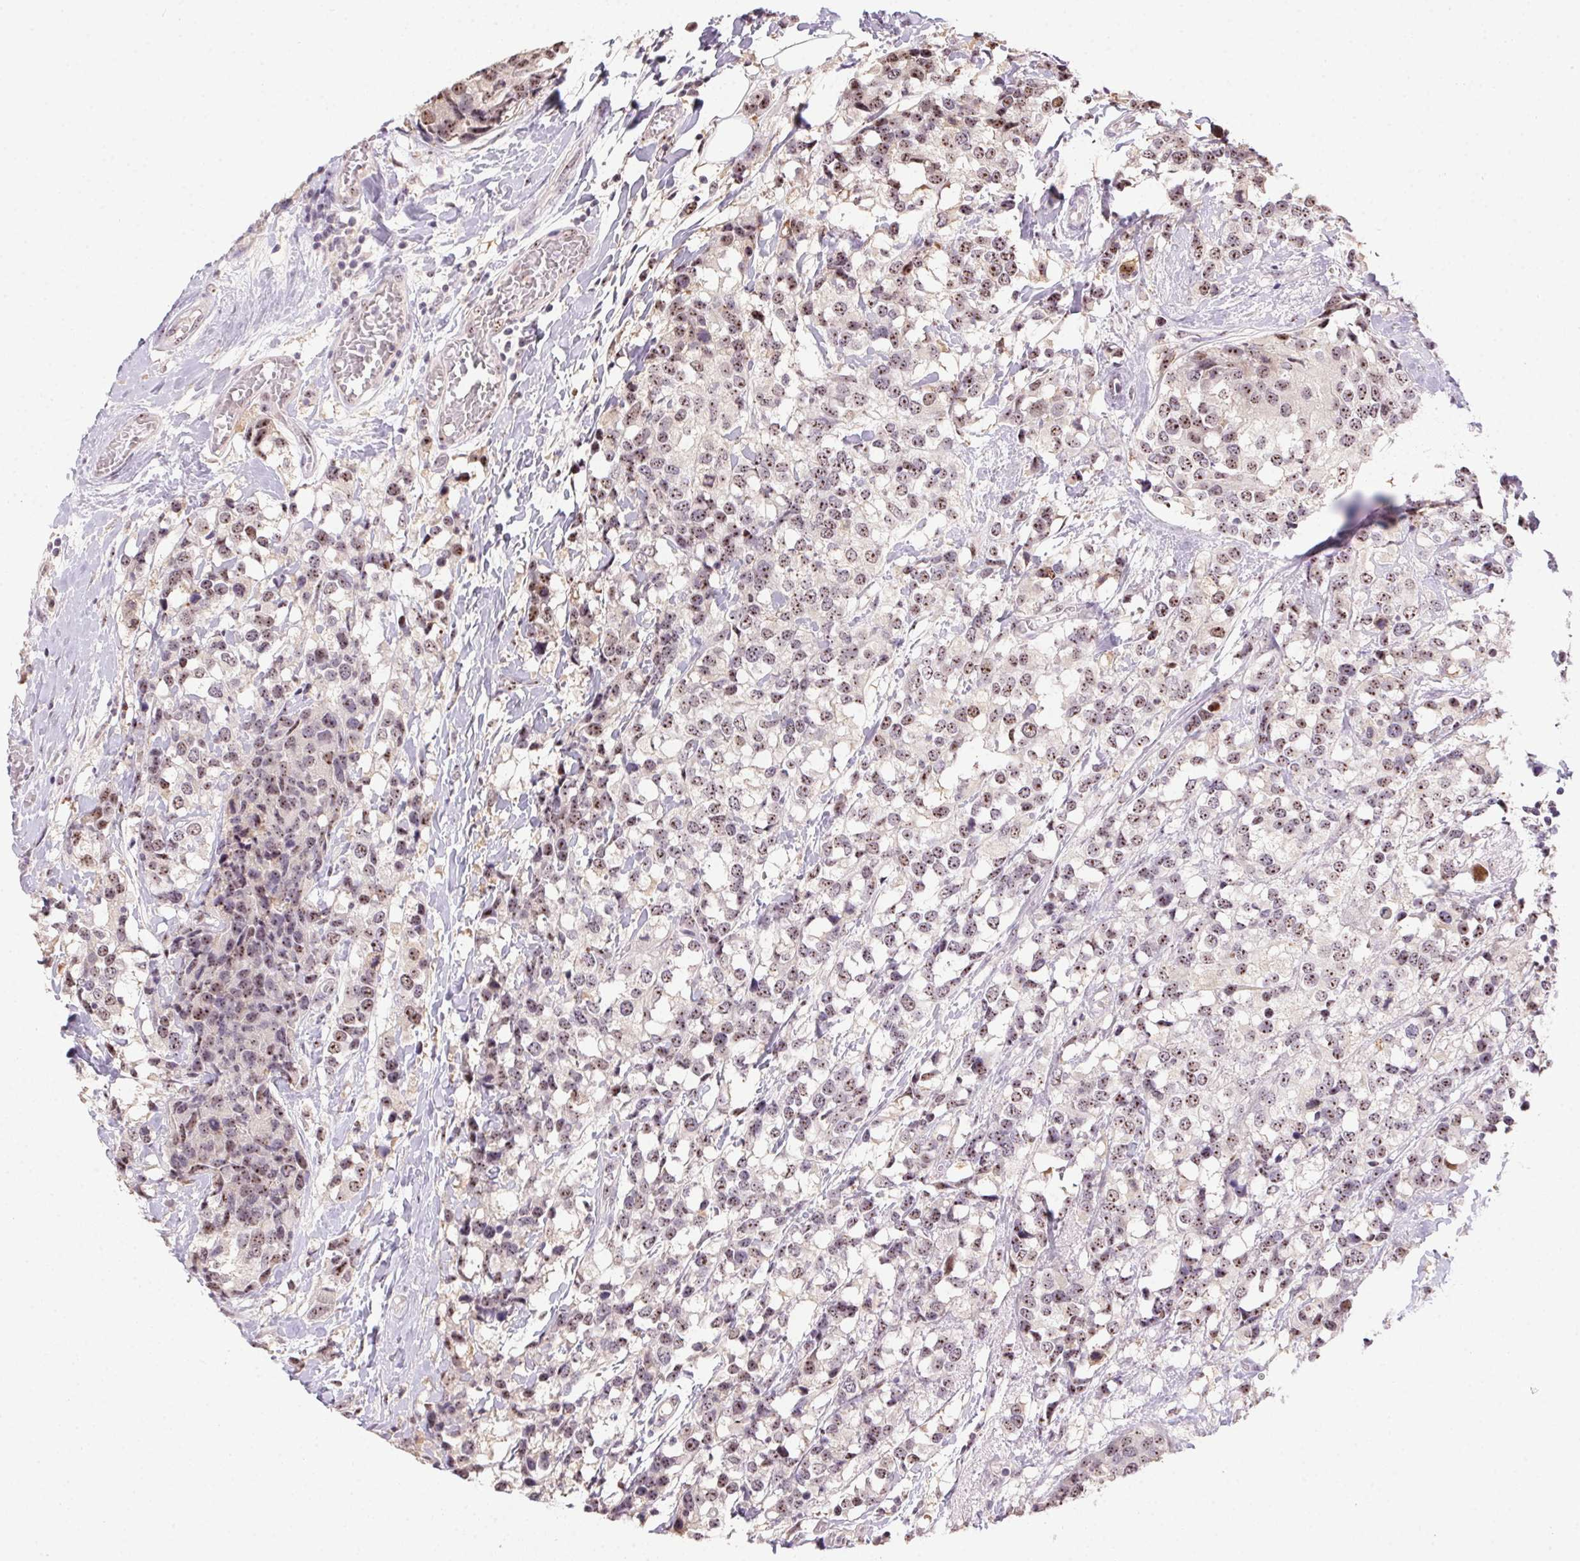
{"staining": {"intensity": "weak", "quantity": ">75%", "location": "nuclear"}, "tissue": "breast cancer", "cell_type": "Tumor cells", "image_type": "cancer", "snomed": [{"axis": "morphology", "description": "Lobular carcinoma"}, {"axis": "topography", "description": "Breast"}], "caption": "Immunohistochemical staining of human breast lobular carcinoma reveals low levels of weak nuclear protein positivity in about >75% of tumor cells. (Stains: DAB in brown, nuclei in blue, Microscopy: brightfield microscopy at high magnification).", "gene": "BATF2", "patient": {"sex": "female", "age": 59}}